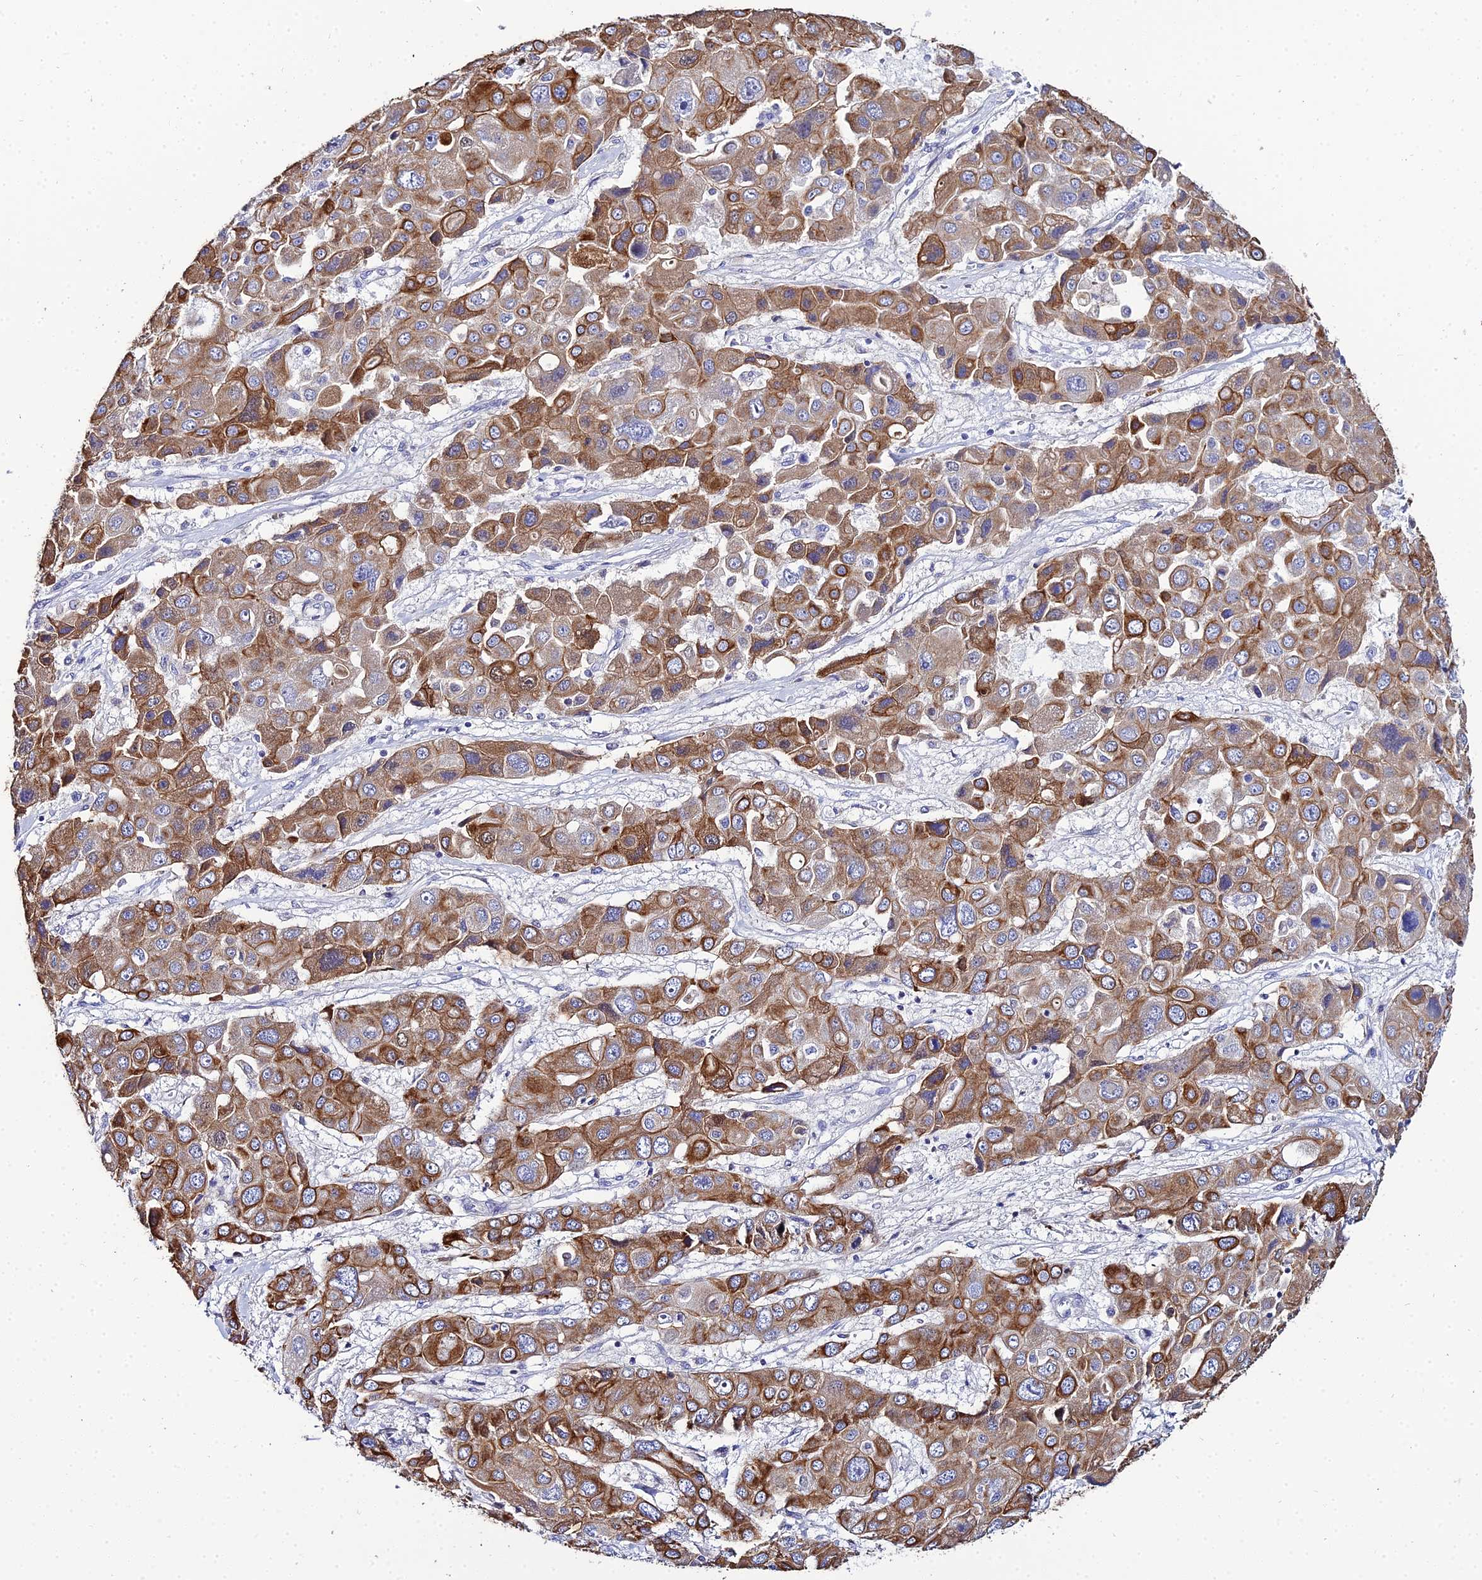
{"staining": {"intensity": "strong", "quantity": ">75%", "location": "cytoplasmic/membranous"}, "tissue": "liver cancer", "cell_type": "Tumor cells", "image_type": "cancer", "snomed": [{"axis": "morphology", "description": "Cholangiocarcinoma"}, {"axis": "topography", "description": "Liver"}], "caption": "Liver cancer stained with a brown dye demonstrates strong cytoplasmic/membranous positive staining in approximately >75% of tumor cells.", "gene": "ZXDA", "patient": {"sex": "male", "age": 67}}